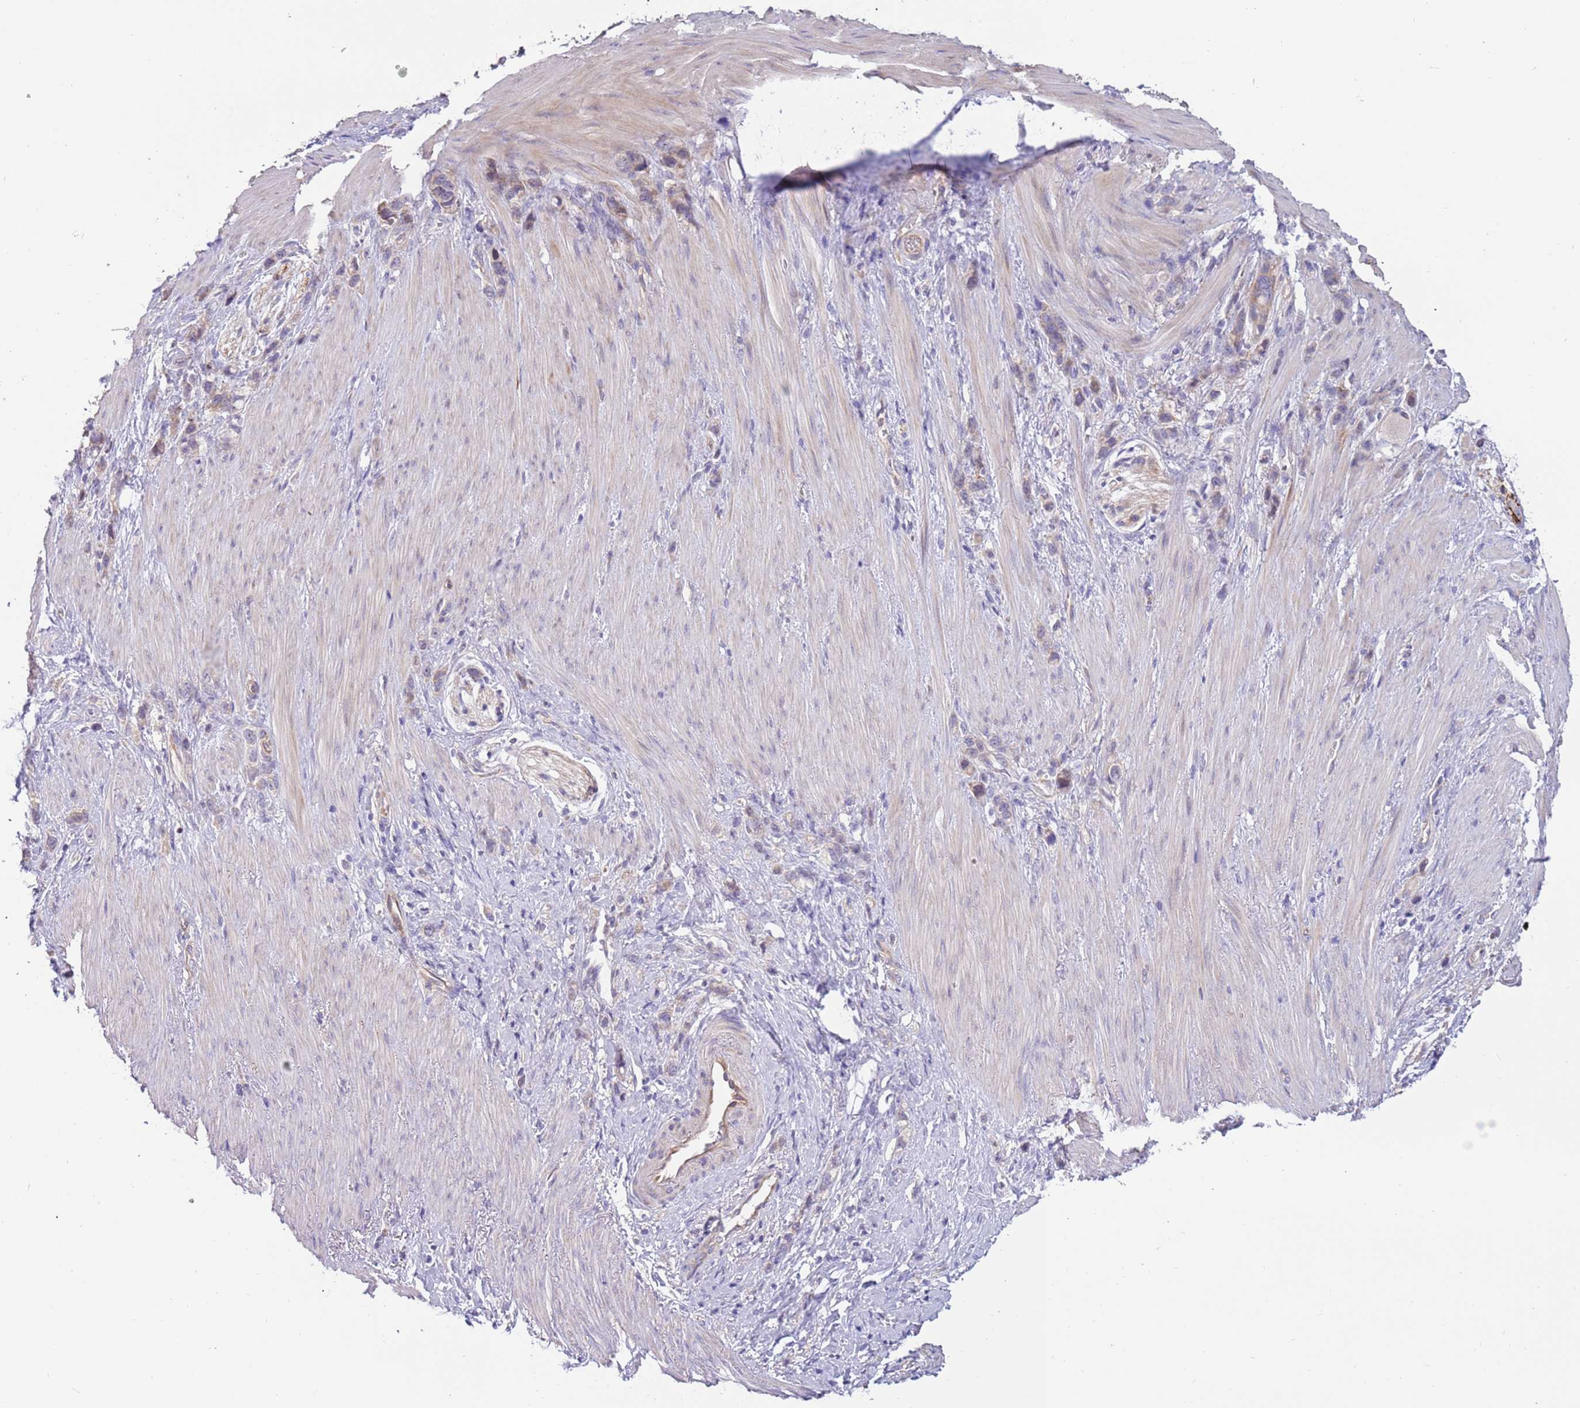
{"staining": {"intensity": "weak", "quantity": "<25%", "location": "cytoplasmic/membranous"}, "tissue": "stomach cancer", "cell_type": "Tumor cells", "image_type": "cancer", "snomed": [{"axis": "morphology", "description": "Adenocarcinoma, NOS"}, {"axis": "topography", "description": "Stomach"}], "caption": "This is an immunohistochemistry photomicrograph of stomach adenocarcinoma. There is no staining in tumor cells.", "gene": "CABYR", "patient": {"sex": "female", "age": 65}}